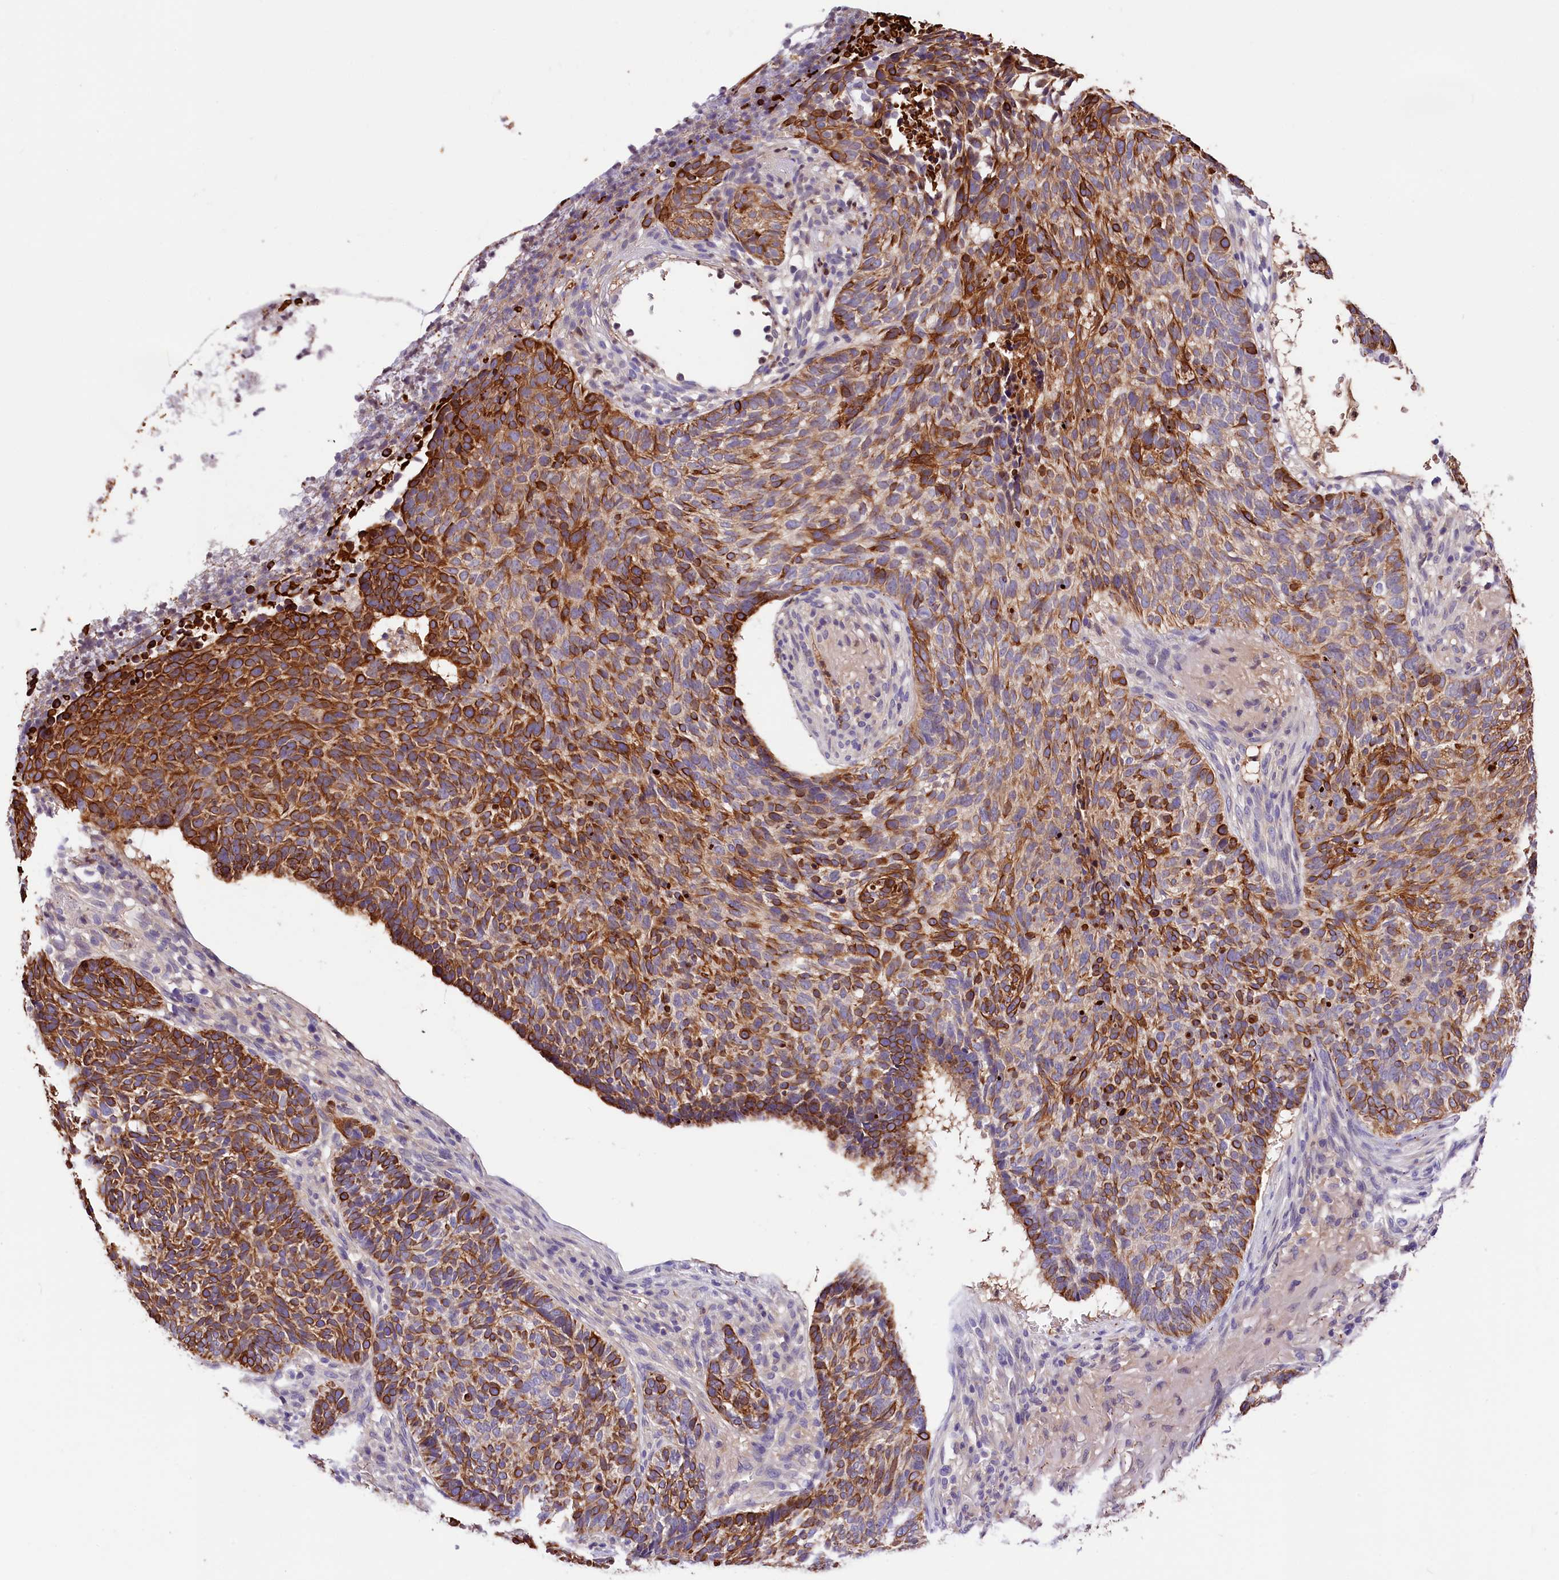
{"staining": {"intensity": "strong", "quantity": "25%-75%", "location": "cytoplasmic/membranous"}, "tissue": "skin cancer", "cell_type": "Tumor cells", "image_type": "cancer", "snomed": [{"axis": "morphology", "description": "Basal cell carcinoma"}, {"axis": "topography", "description": "Skin"}], "caption": "Immunohistochemical staining of basal cell carcinoma (skin) exhibits high levels of strong cytoplasmic/membranous staining in about 25%-75% of tumor cells.", "gene": "ARMC6", "patient": {"sex": "male", "age": 85}}